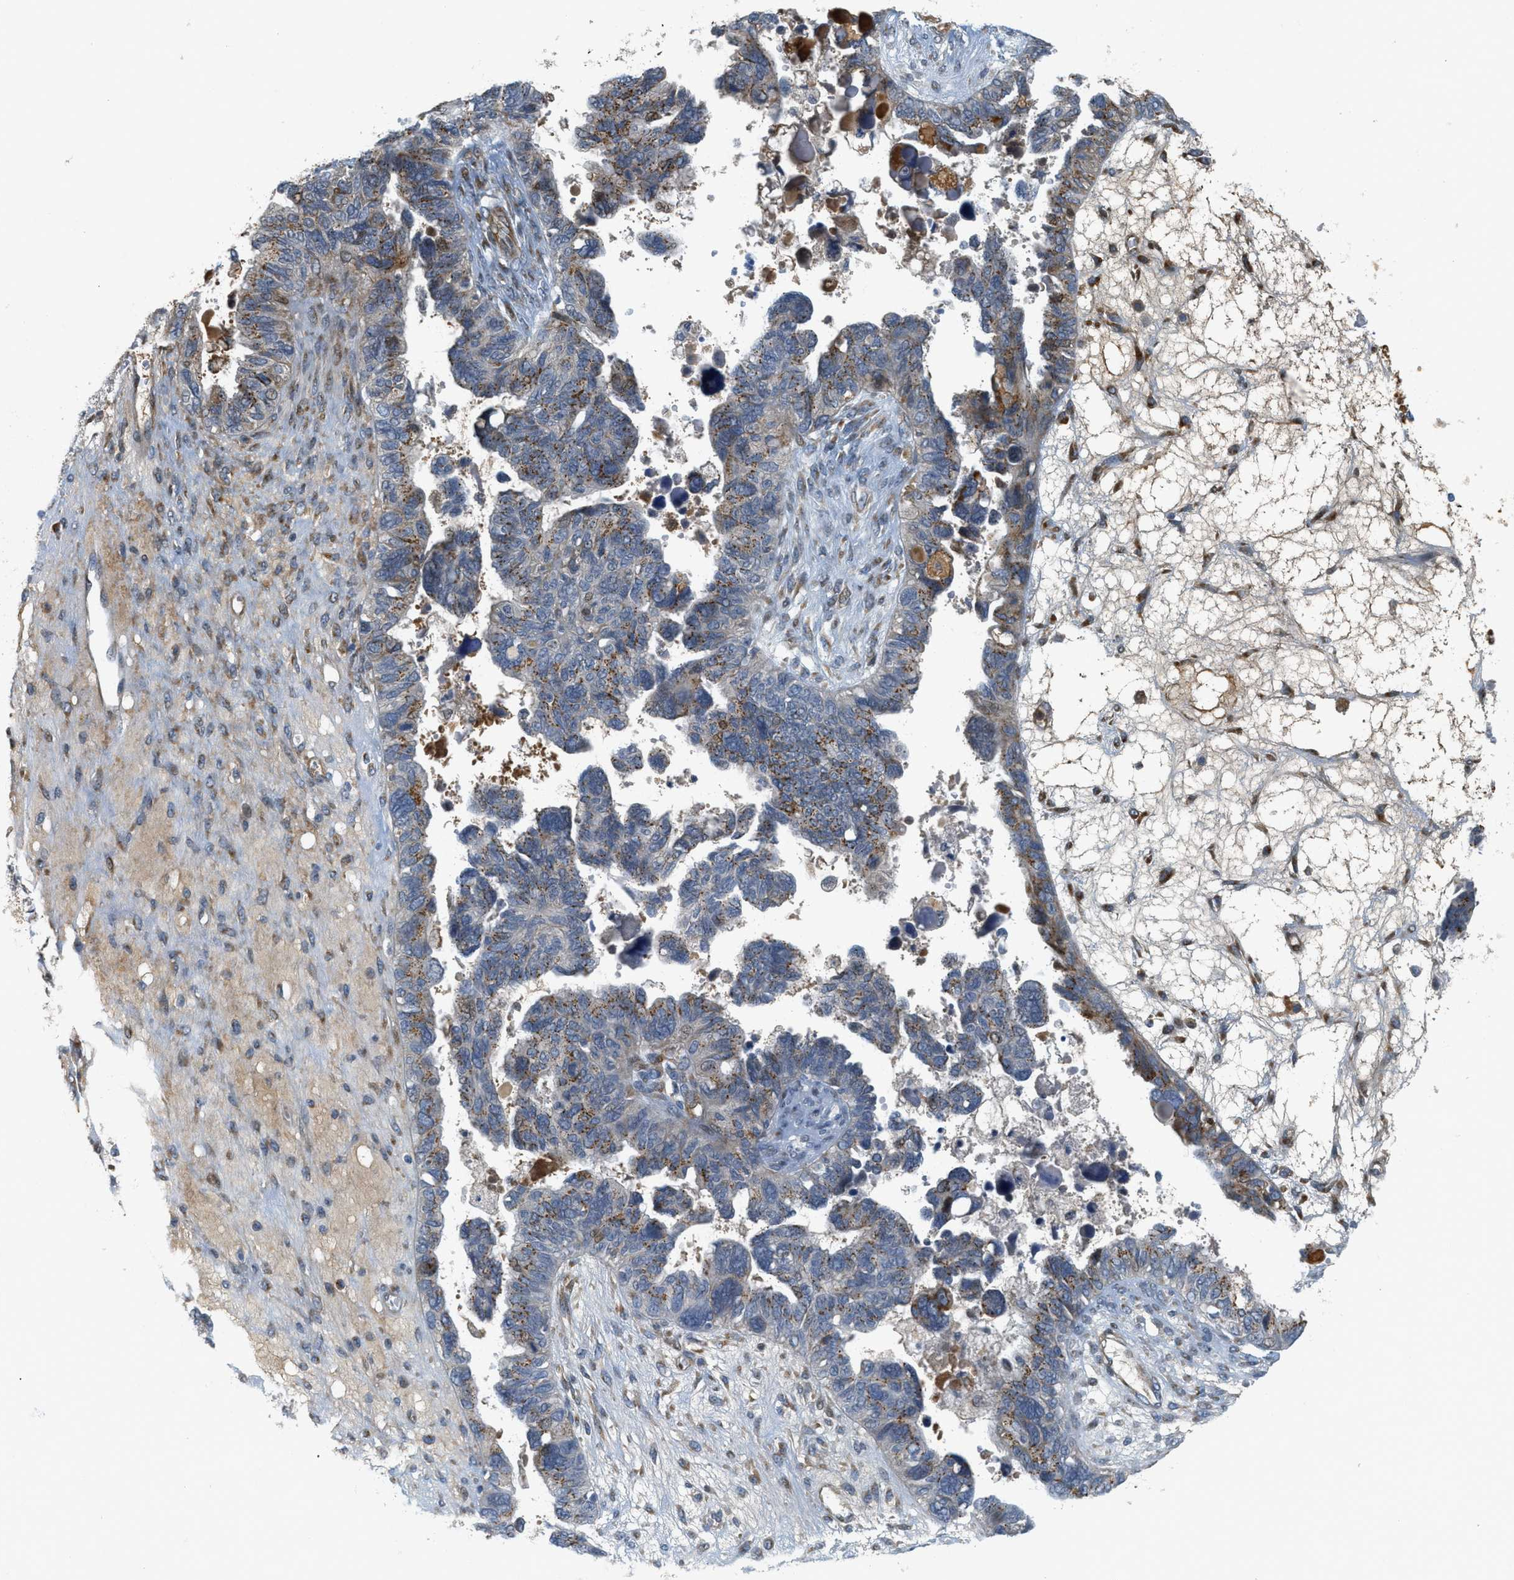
{"staining": {"intensity": "moderate", "quantity": ">75%", "location": "cytoplasmic/membranous"}, "tissue": "ovarian cancer", "cell_type": "Tumor cells", "image_type": "cancer", "snomed": [{"axis": "morphology", "description": "Cystadenocarcinoma, serous, NOS"}, {"axis": "topography", "description": "Ovary"}], "caption": "Tumor cells reveal medium levels of moderate cytoplasmic/membranous positivity in approximately >75% of cells in ovarian cancer.", "gene": "ZFPL1", "patient": {"sex": "female", "age": 79}}